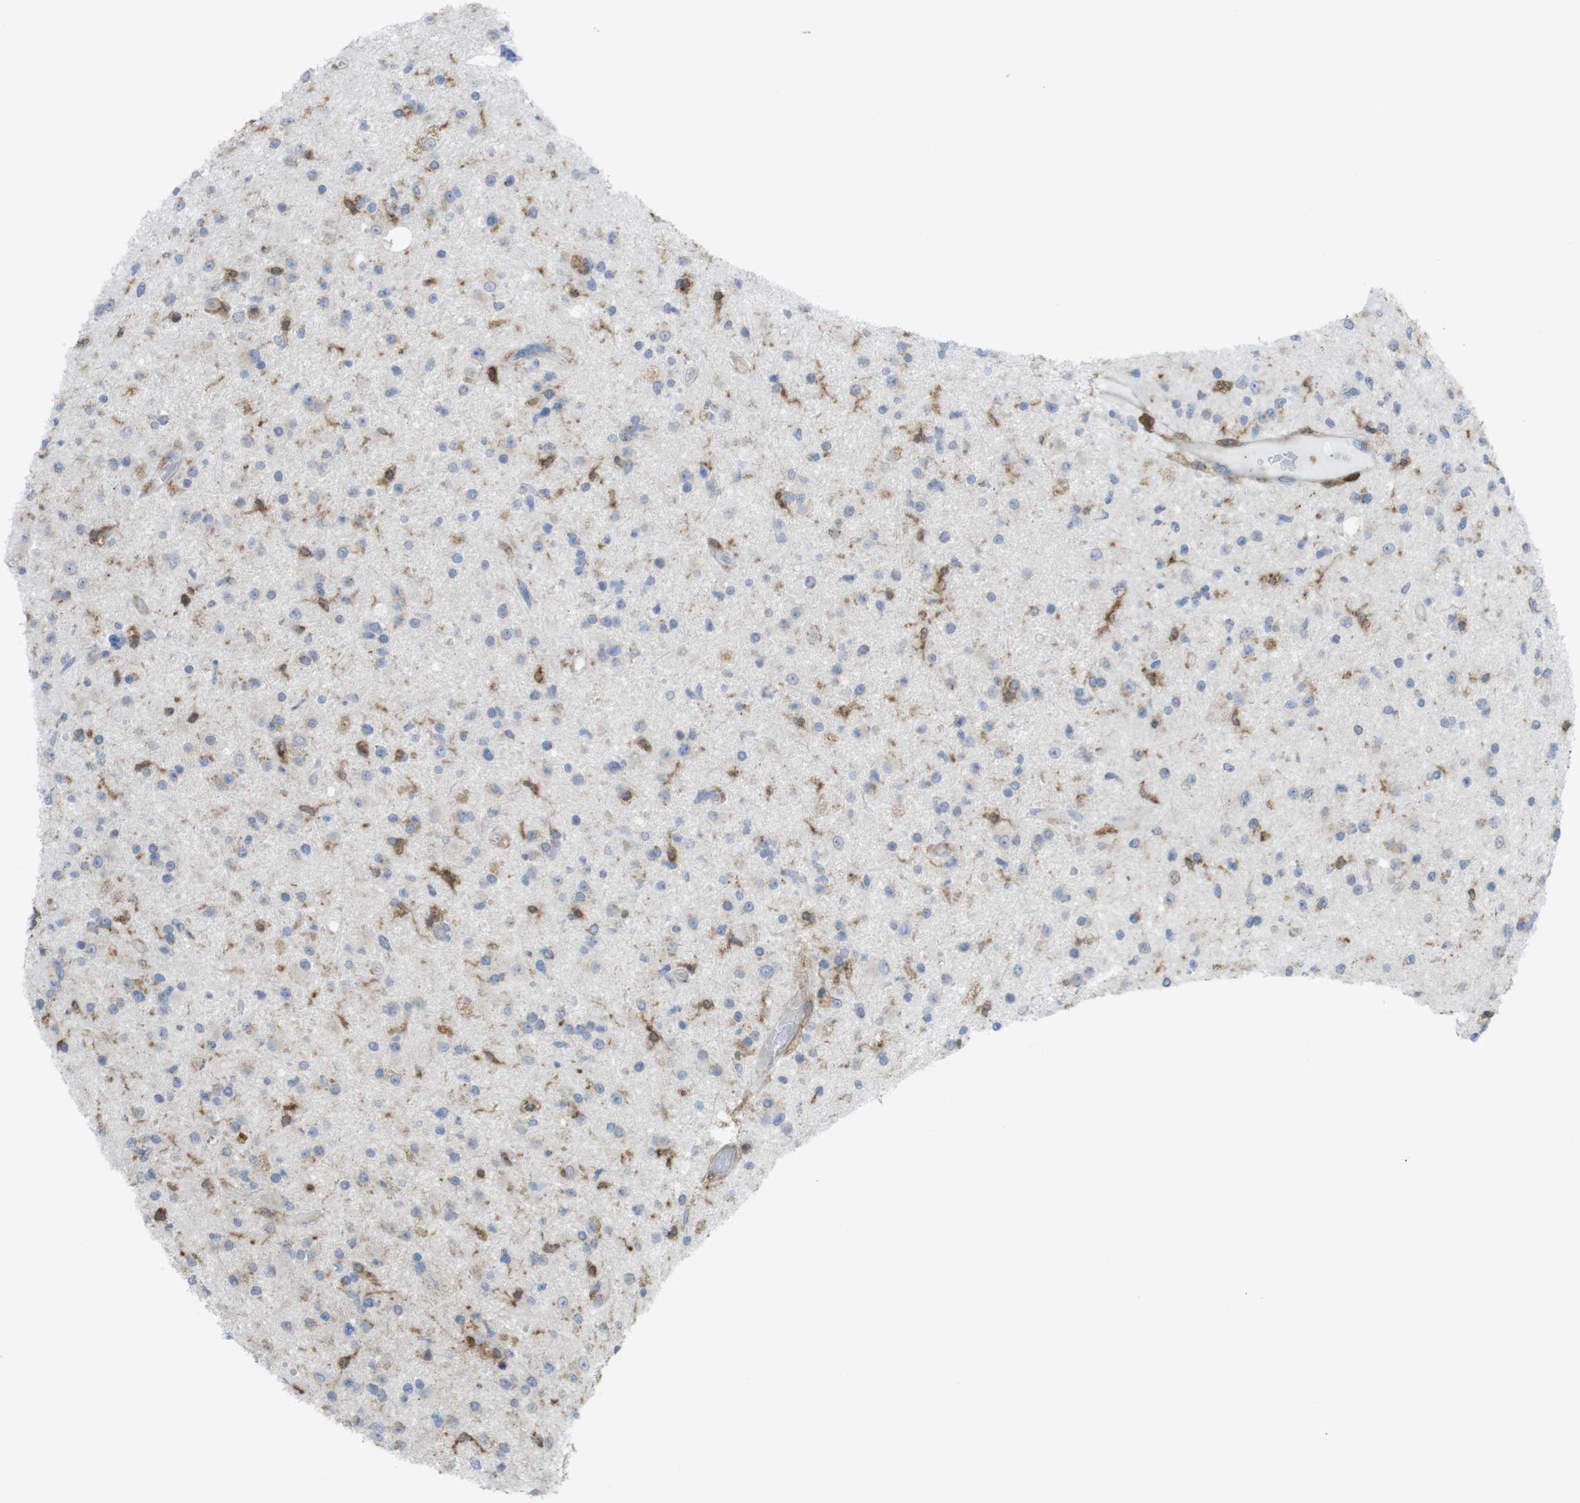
{"staining": {"intensity": "moderate", "quantity": "<25%", "location": "cytoplasmic/membranous"}, "tissue": "glioma", "cell_type": "Tumor cells", "image_type": "cancer", "snomed": [{"axis": "morphology", "description": "Glioma, malignant, High grade"}, {"axis": "topography", "description": "Brain"}], "caption": "Immunohistochemistry micrograph of glioma stained for a protein (brown), which displays low levels of moderate cytoplasmic/membranous expression in approximately <25% of tumor cells.", "gene": "PRKCD", "patient": {"sex": "male", "age": 33}}